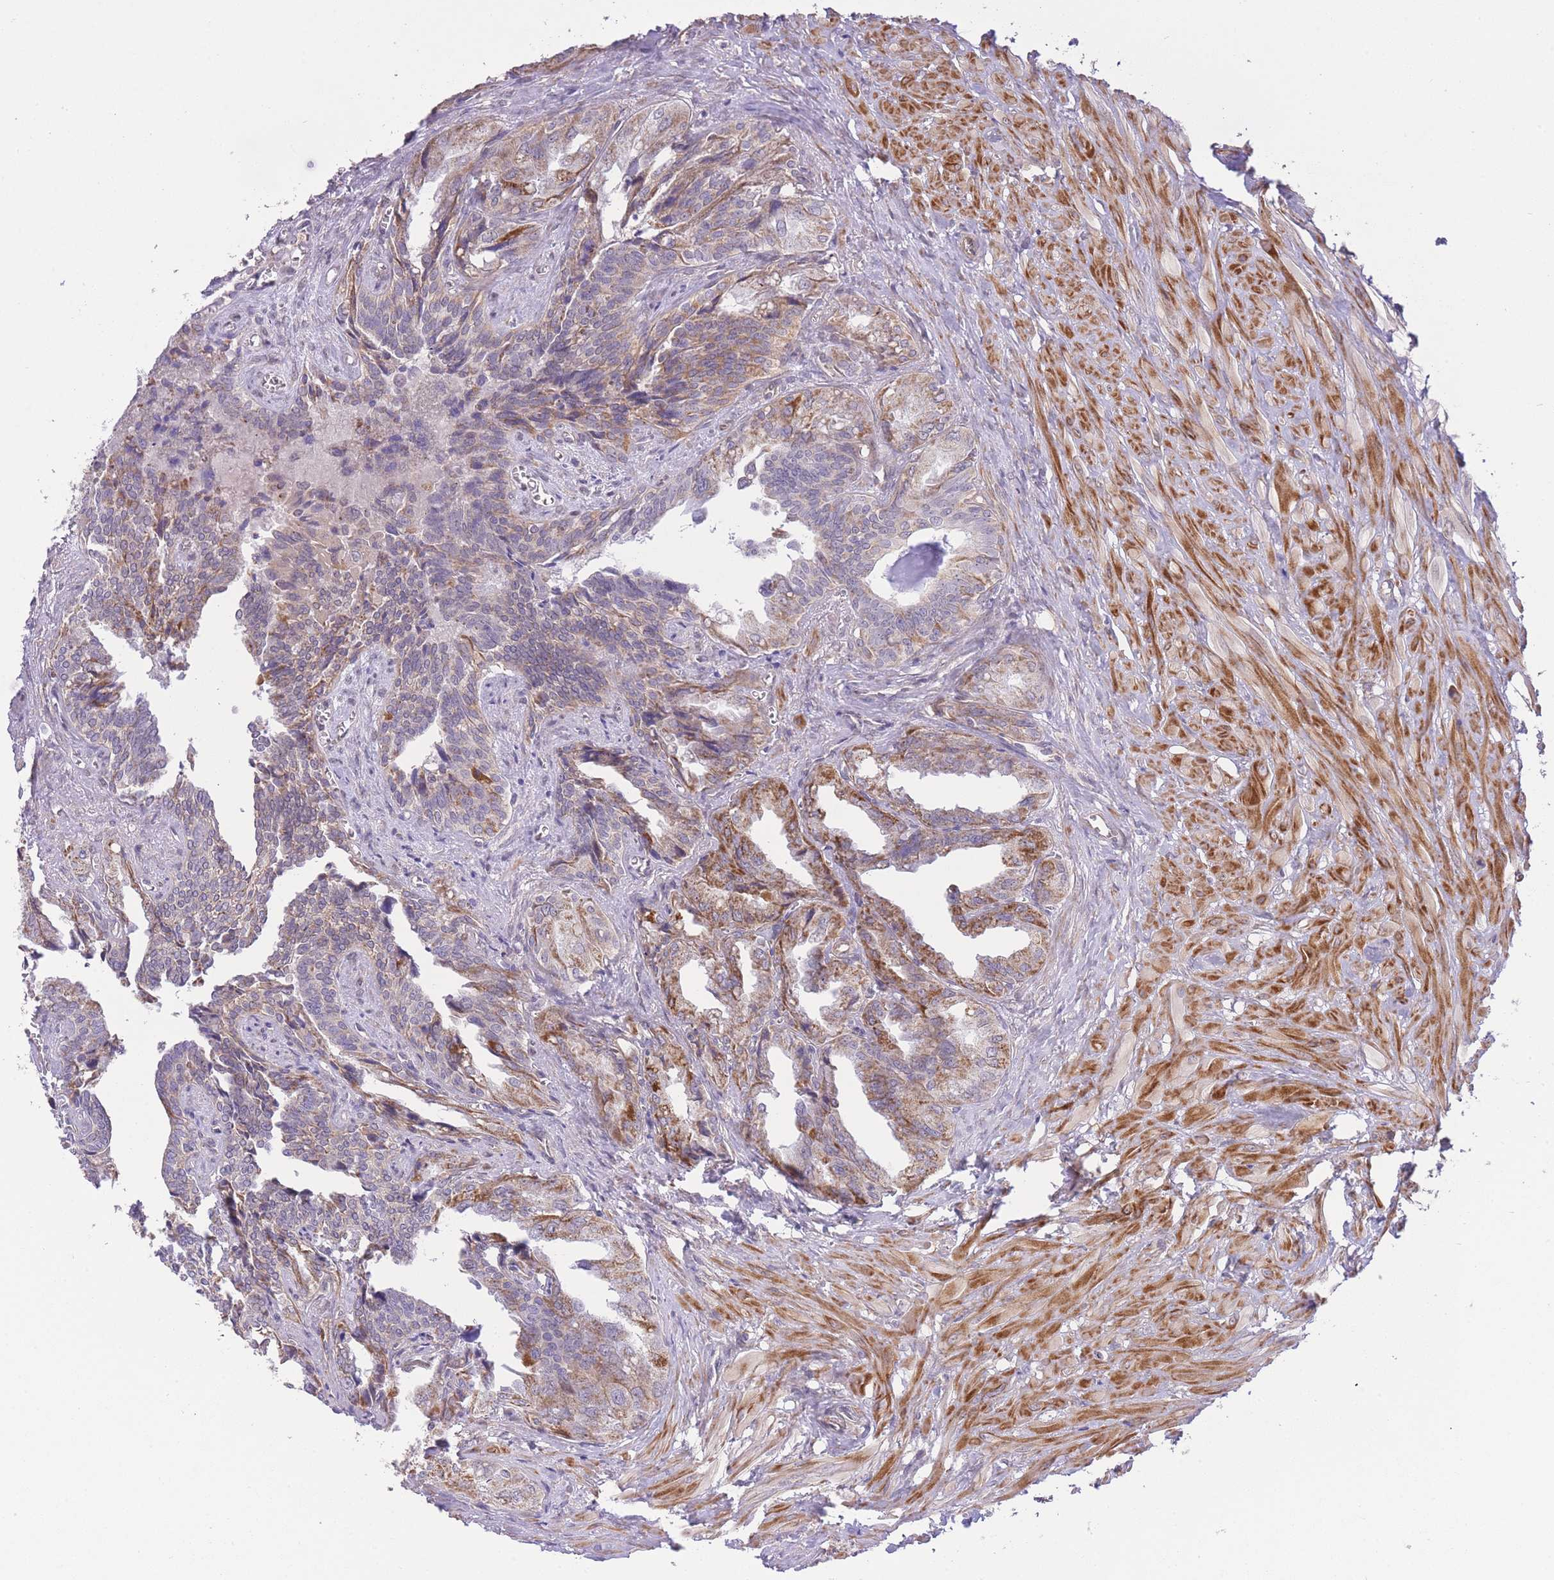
{"staining": {"intensity": "moderate", "quantity": "25%-75%", "location": "cytoplasmic/membranous"}, "tissue": "seminal vesicle", "cell_type": "Glandular cells", "image_type": "normal", "snomed": [{"axis": "morphology", "description": "Normal tissue, NOS"}, {"axis": "topography", "description": "Seminal veicle"}], "caption": "This is an image of immunohistochemistry (IHC) staining of benign seminal vesicle, which shows moderate positivity in the cytoplasmic/membranous of glandular cells.", "gene": "CTBP1", "patient": {"sex": "male", "age": 67}}